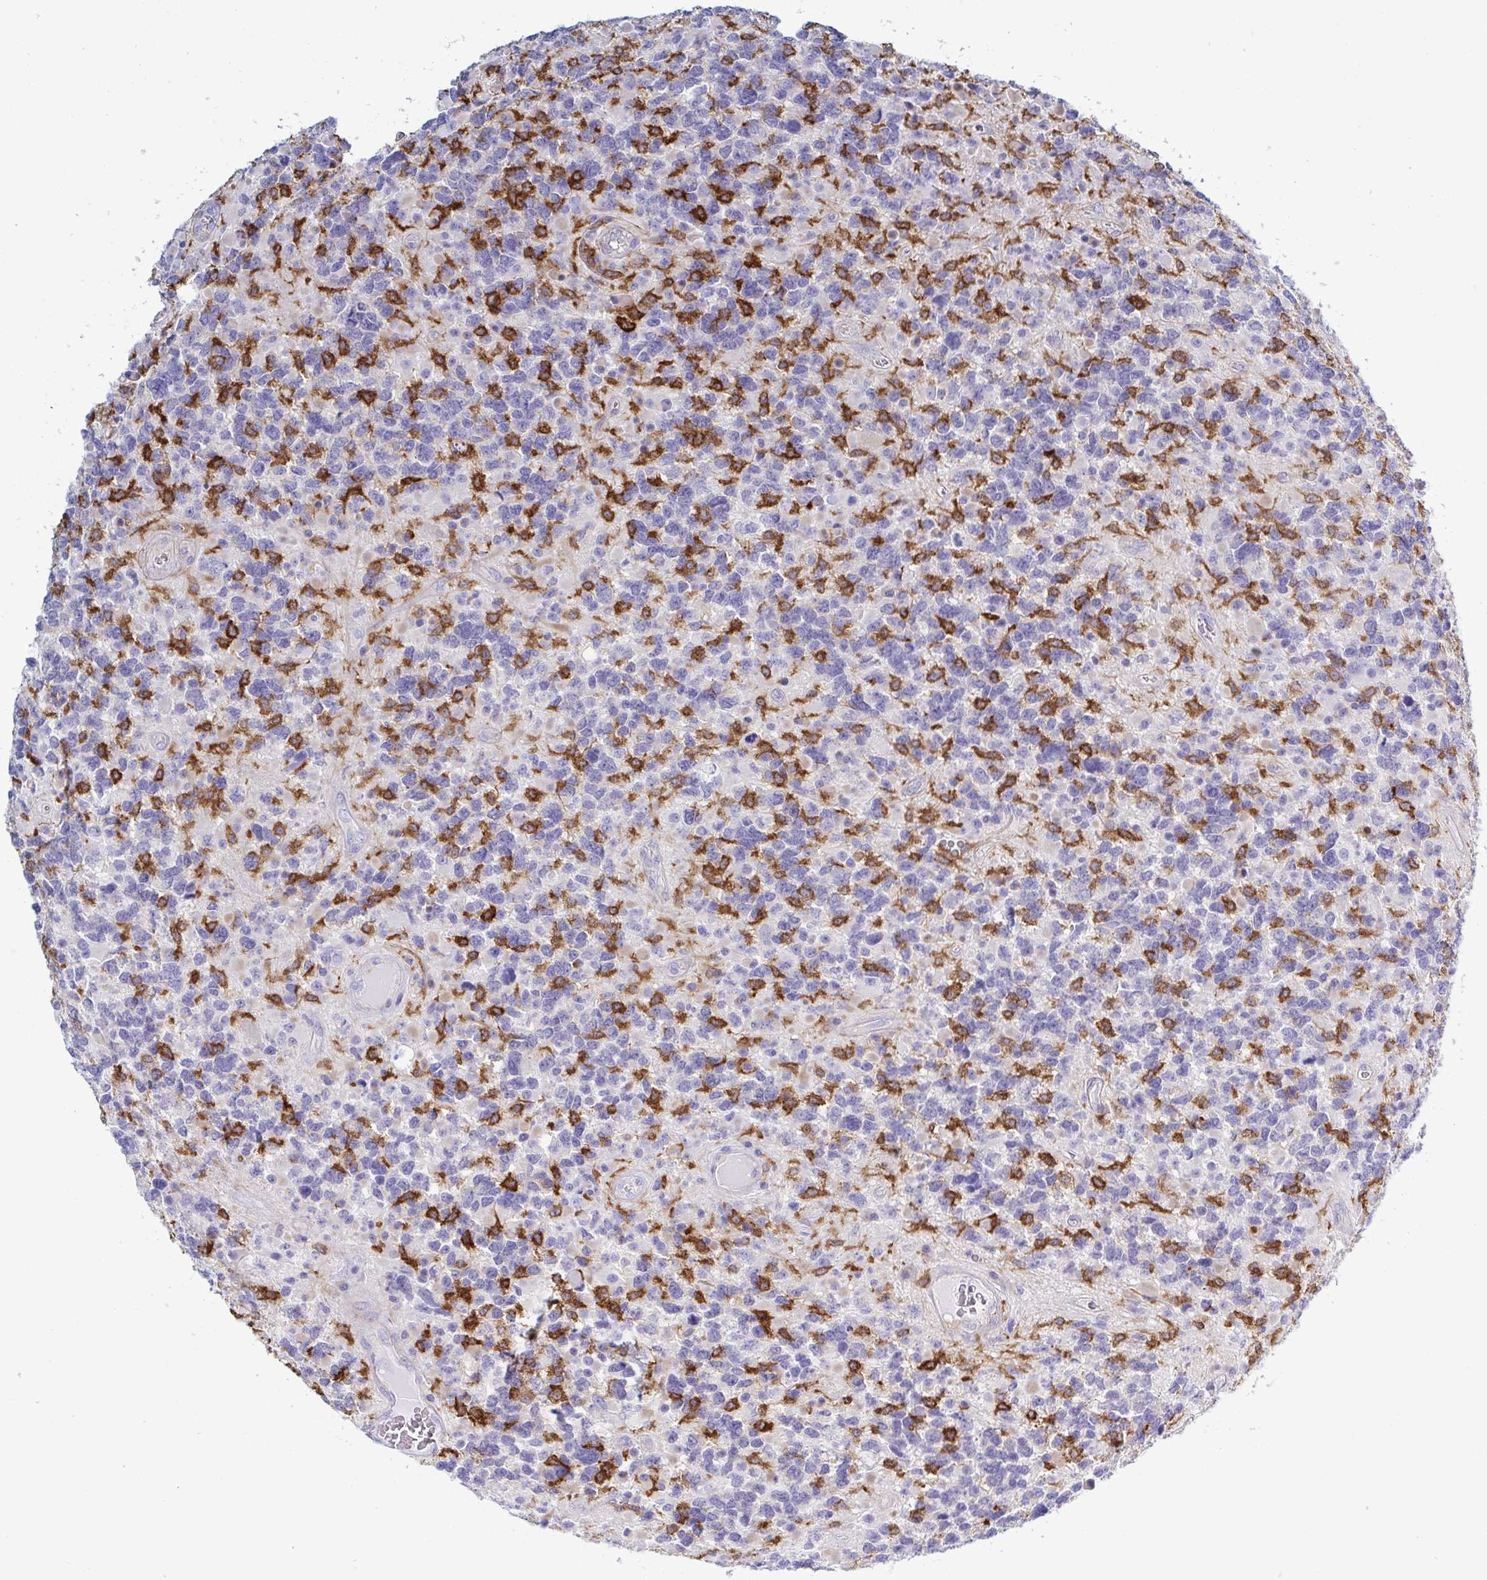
{"staining": {"intensity": "strong", "quantity": "25%-75%", "location": "cytoplasmic/membranous"}, "tissue": "glioma", "cell_type": "Tumor cells", "image_type": "cancer", "snomed": [{"axis": "morphology", "description": "Glioma, malignant, High grade"}, {"axis": "topography", "description": "Brain"}], "caption": "Immunohistochemistry of glioma exhibits high levels of strong cytoplasmic/membranous expression in approximately 25%-75% of tumor cells. (Stains: DAB in brown, nuclei in blue, Microscopy: brightfield microscopy at high magnification).", "gene": "TNNI2", "patient": {"sex": "female", "age": 40}}